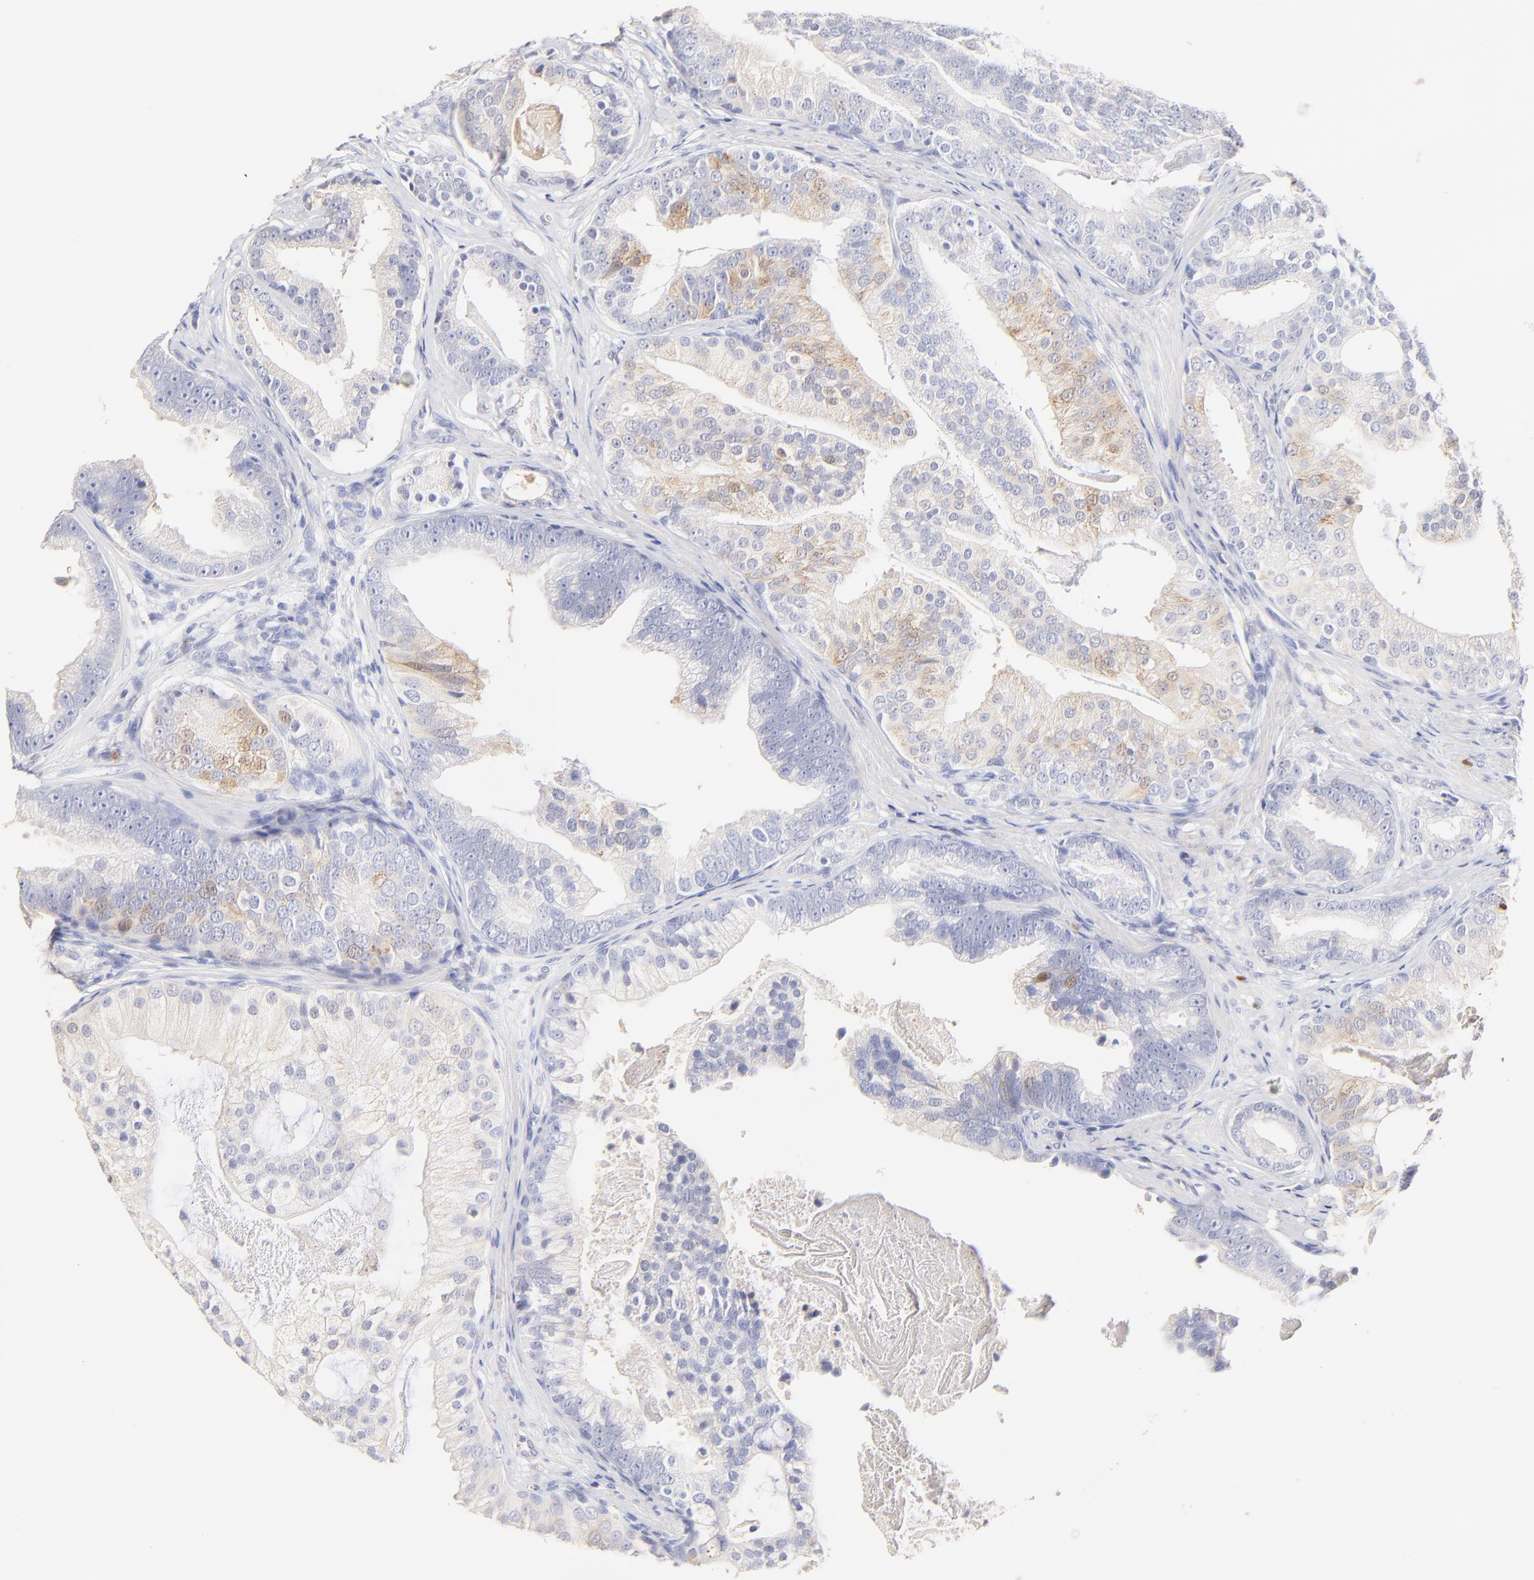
{"staining": {"intensity": "weak", "quantity": "25%-75%", "location": "cytoplasmic/membranous"}, "tissue": "prostate cancer", "cell_type": "Tumor cells", "image_type": "cancer", "snomed": [{"axis": "morphology", "description": "Adenocarcinoma, Low grade"}, {"axis": "topography", "description": "Prostate"}], "caption": "Immunohistochemistry (IHC) (DAB (3,3'-diaminobenzidine)) staining of human prostate low-grade adenocarcinoma exhibits weak cytoplasmic/membranous protein expression in approximately 25%-75% of tumor cells.", "gene": "ASB9", "patient": {"sex": "male", "age": 58}}